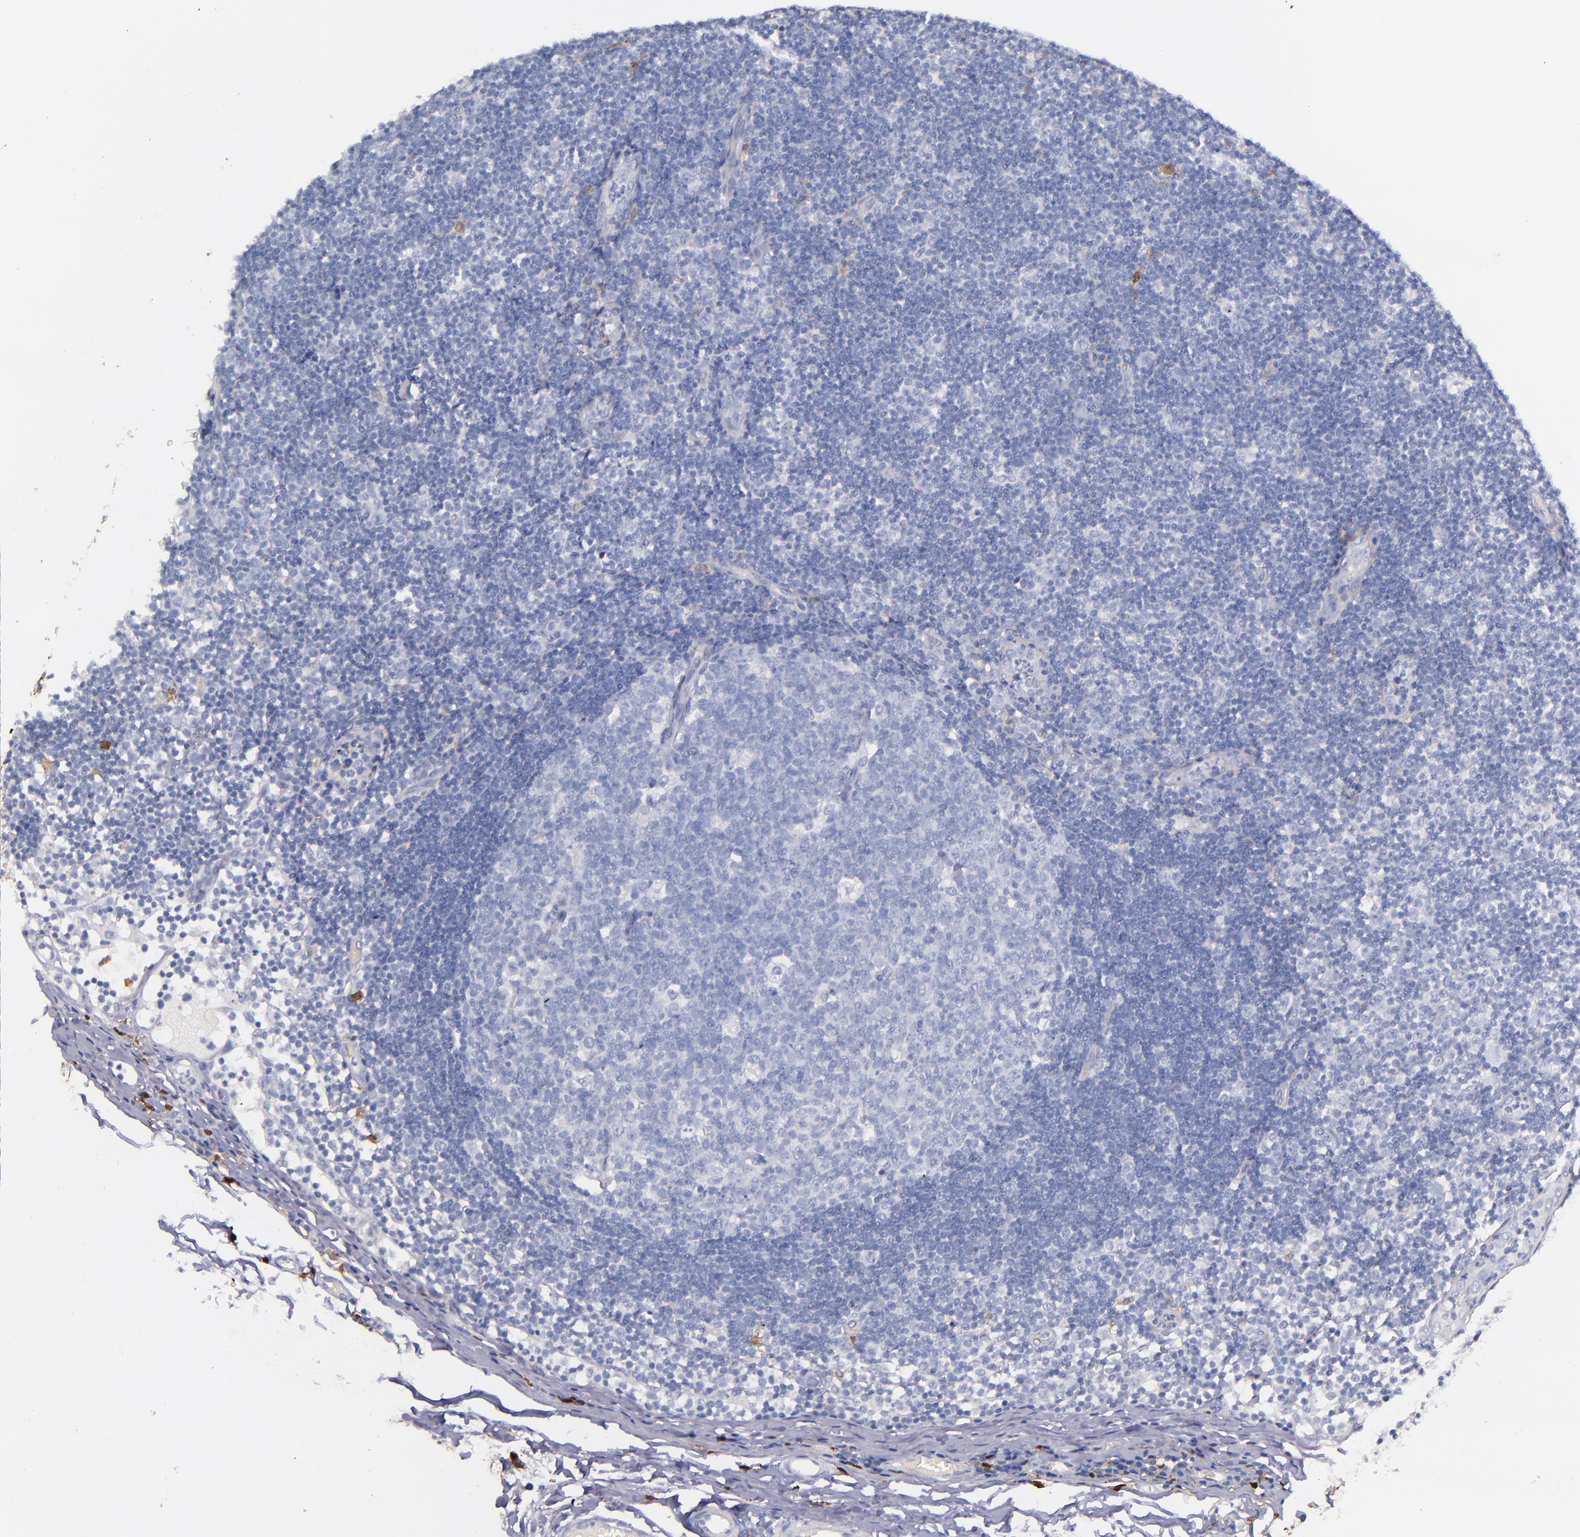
{"staining": {"intensity": "negative", "quantity": "none", "location": "none"}, "tissue": "lymph node", "cell_type": "Germinal center cells", "image_type": "normal", "snomed": [{"axis": "morphology", "description": "Normal tissue, NOS"}, {"axis": "morphology", "description": "Inflammation, NOS"}, {"axis": "topography", "description": "Lymph node"}, {"axis": "topography", "description": "Salivary gland"}], "caption": "Lymph node stained for a protein using immunohistochemistry (IHC) shows no positivity germinal center cells.", "gene": "F13A1", "patient": {"sex": "male", "age": 3}}